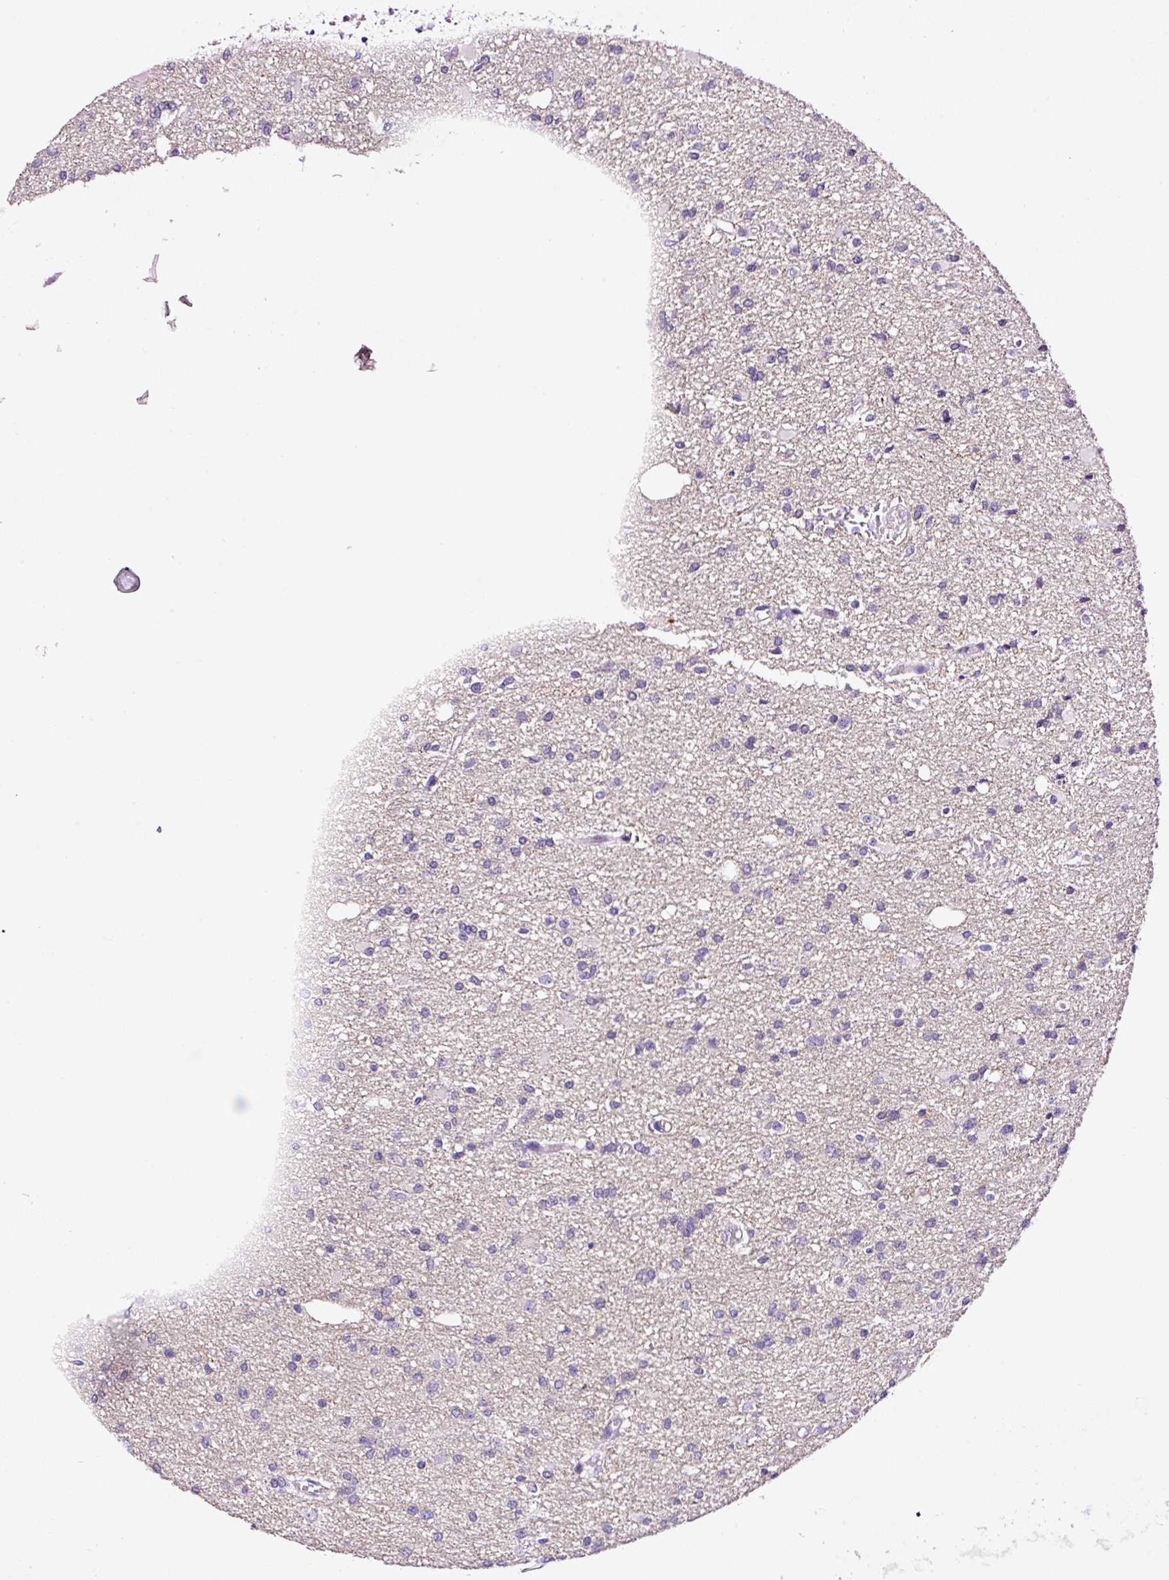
{"staining": {"intensity": "negative", "quantity": "none", "location": "none"}, "tissue": "glioma", "cell_type": "Tumor cells", "image_type": "cancer", "snomed": [{"axis": "morphology", "description": "Glioma, malignant, Low grade"}, {"axis": "topography", "description": "Brain"}], "caption": "DAB immunohistochemical staining of malignant glioma (low-grade) reveals no significant positivity in tumor cells.", "gene": "PAM", "patient": {"sex": "male", "age": 26}}